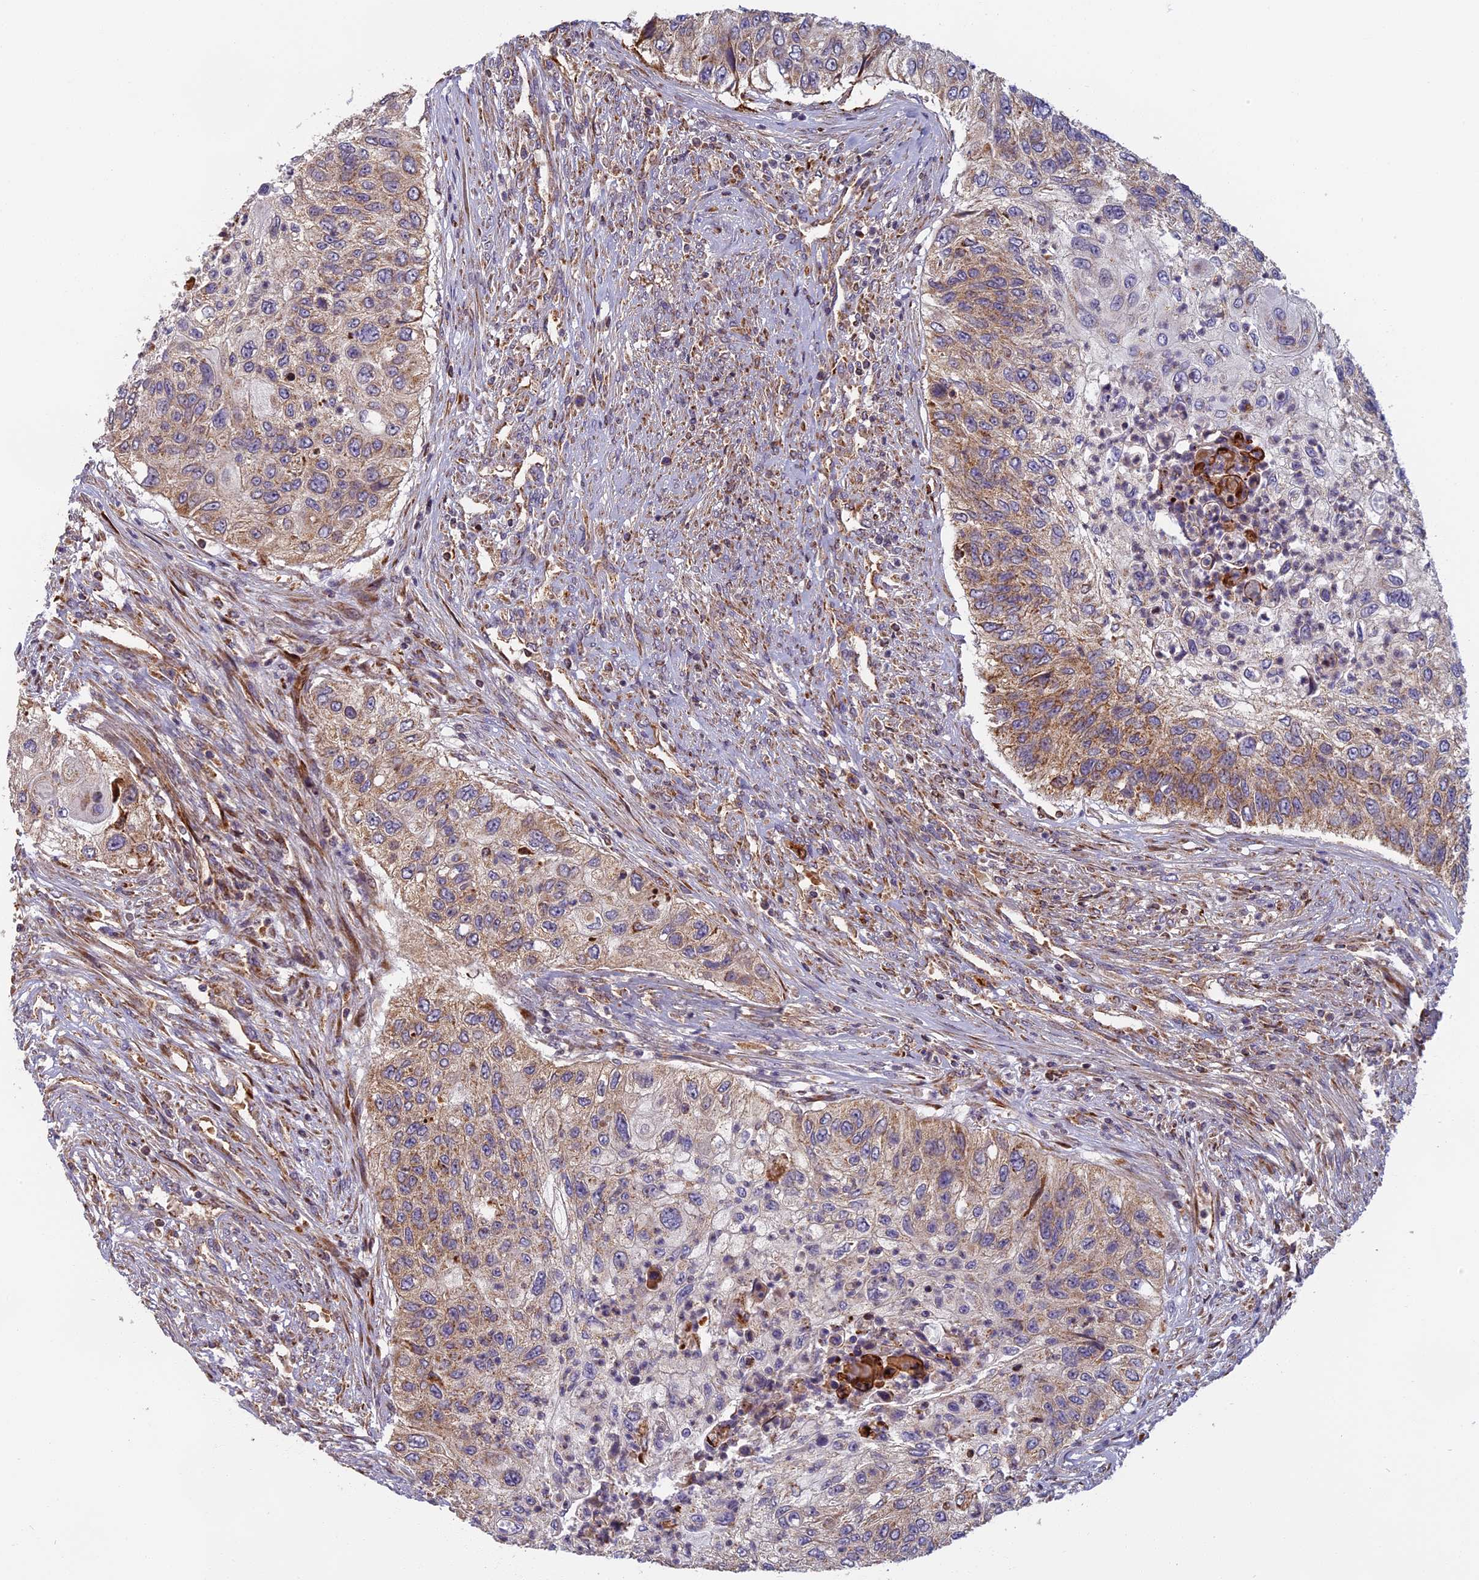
{"staining": {"intensity": "weak", "quantity": "25%-75%", "location": "cytoplasmic/membranous"}, "tissue": "urothelial cancer", "cell_type": "Tumor cells", "image_type": "cancer", "snomed": [{"axis": "morphology", "description": "Urothelial carcinoma, High grade"}, {"axis": "topography", "description": "Urinary bladder"}], "caption": "Protein staining demonstrates weak cytoplasmic/membranous positivity in about 25%-75% of tumor cells in urothelial cancer.", "gene": "EDAR", "patient": {"sex": "female", "age": 60}}